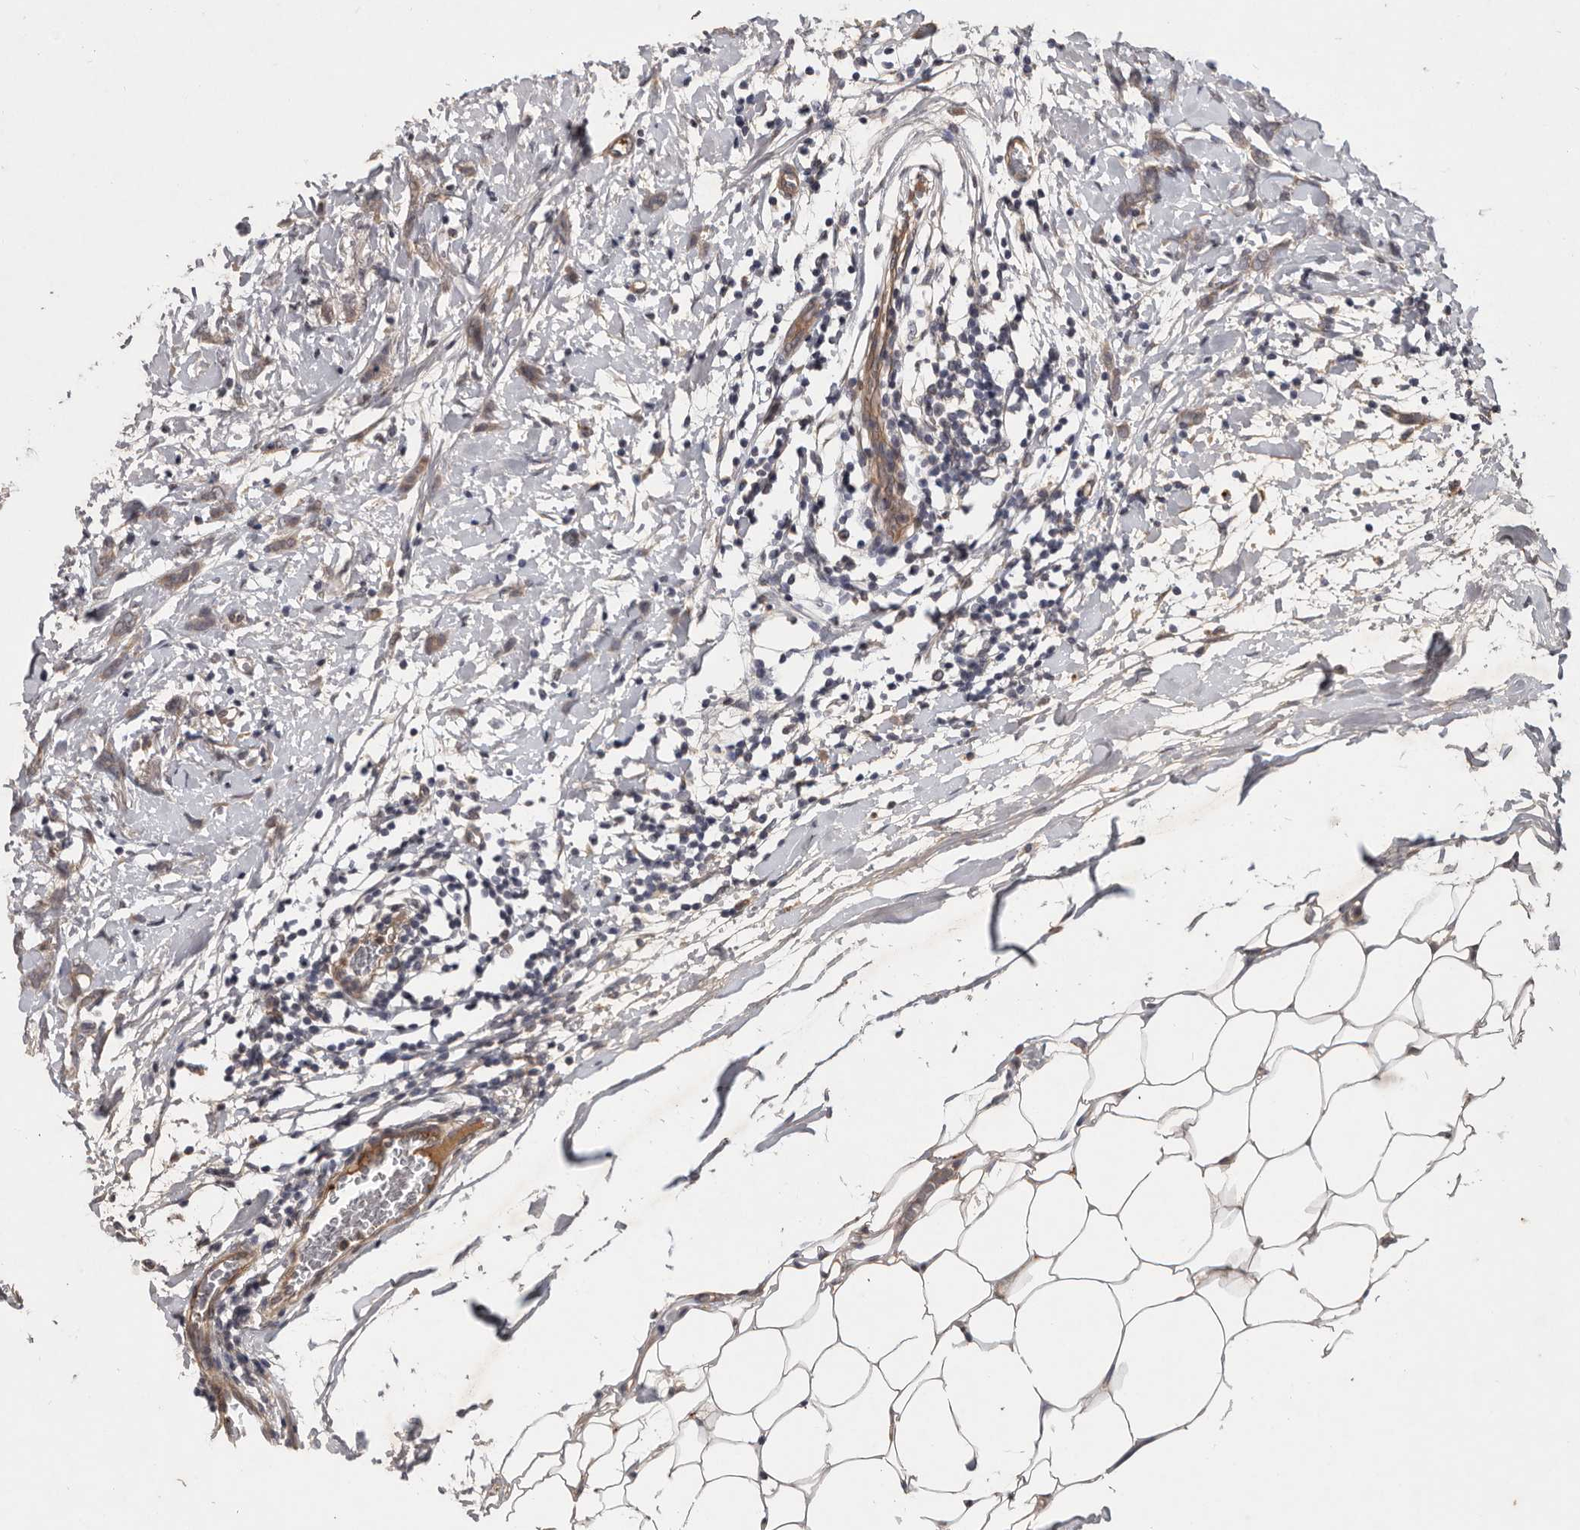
{"staining": {"intensity": "weak", "quantity": "25%-75%", "location": "cytoplasmic/membranous"}, "tissue": "breast cancer", "cell_type": "Tumor cells", "image_type": "cancer", "snomed": [{"axis": "morphology", "description": "Lobular carcinoma, in situ"}, {"axis": "morphology", "description": "Lobular carcinoma"}, {"axis": "topography", "description": "Breast"}], "caption": "Immunohistochemistry (IHC) of breast cancer (lobular carcinoma in situ) displays low levels of weak cytoplasmic/membranous positivity in about 25%-75% of tumor cells.", "gene": "DNAJC28", "patient": {"sex": "female", "age": 41}}